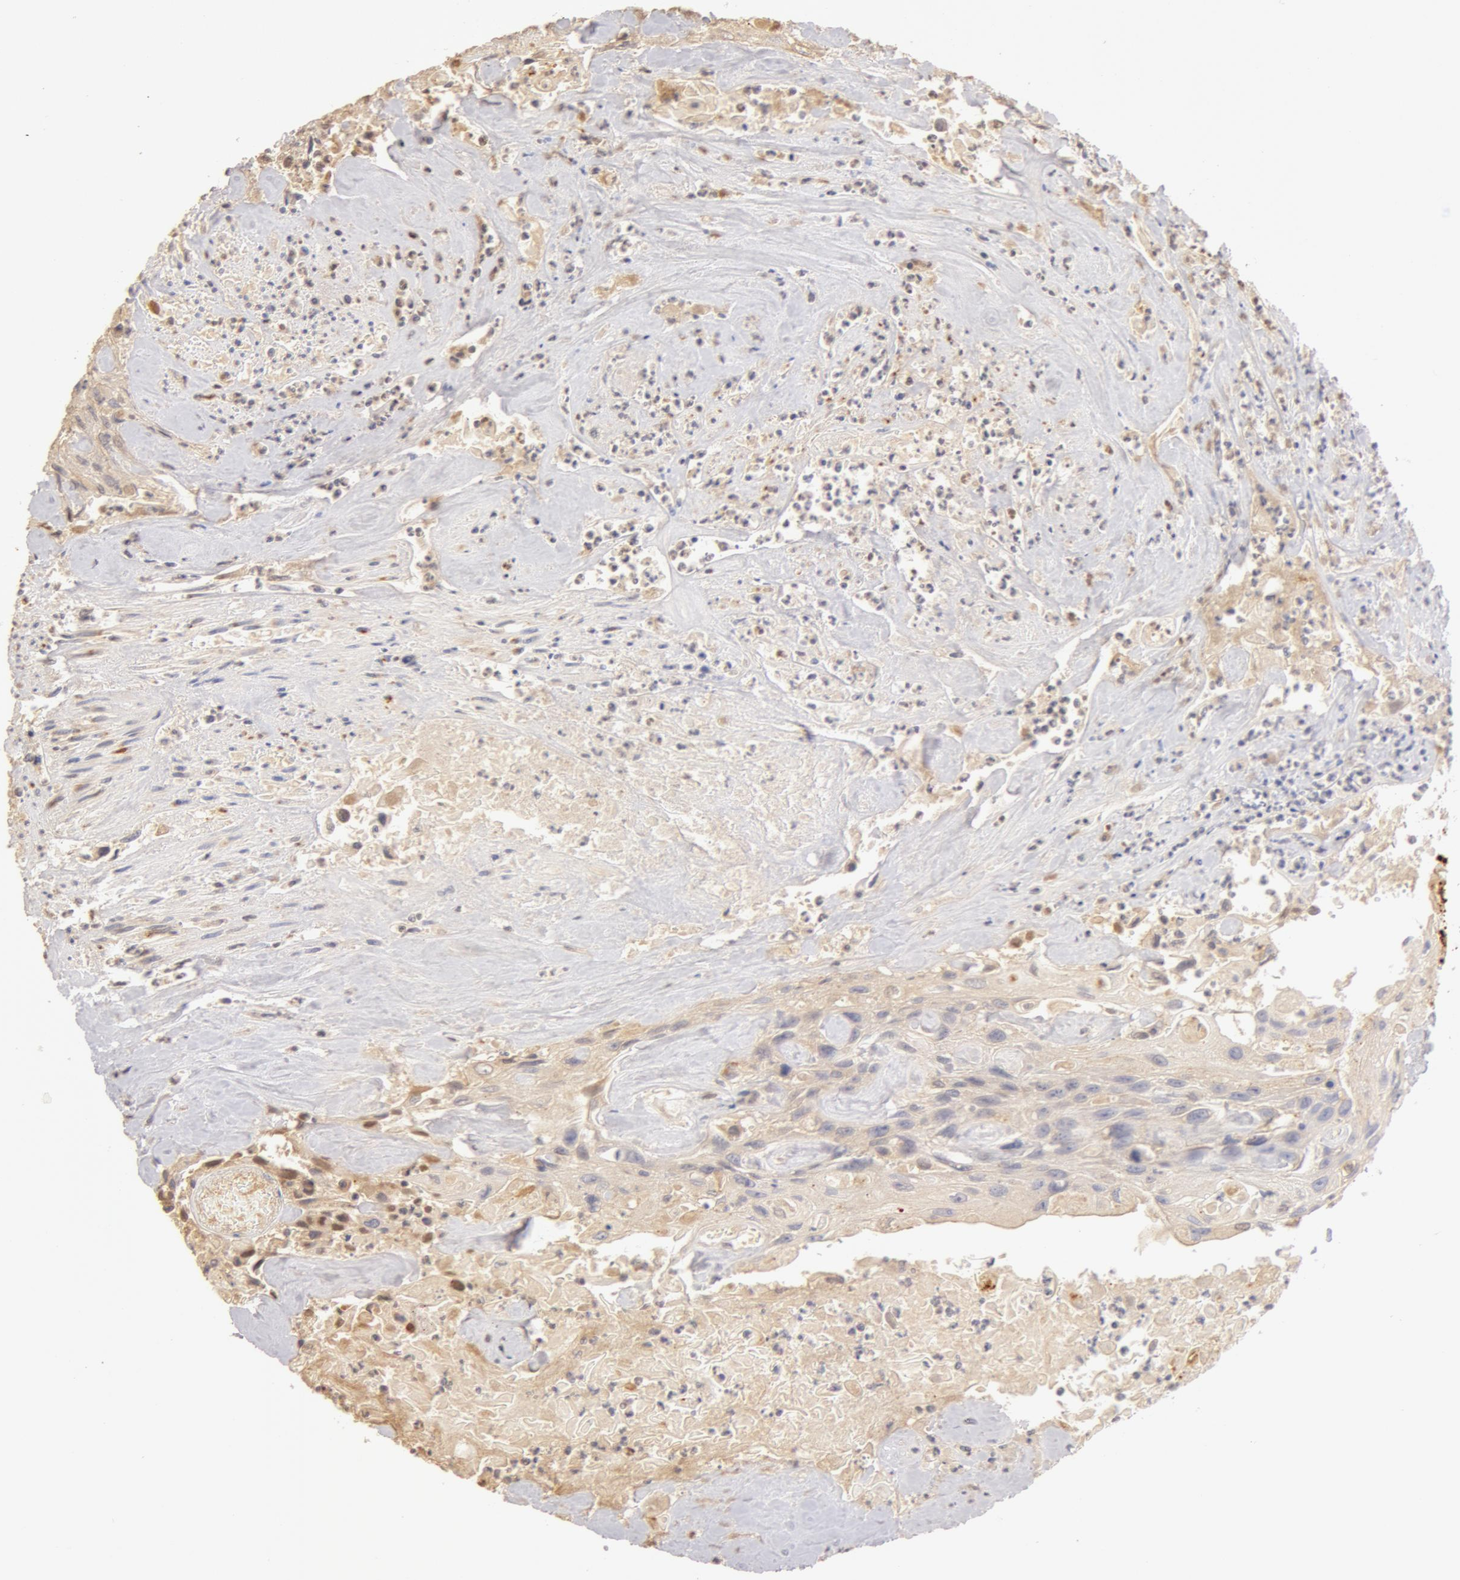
{"staining": {"intensity": "weak", "quantity": ">75%", "location": "cytoplasmic/membranous"}, "tissue": "urothelial cancer", "cell_type": "Tumor cells", "image_type": "cancer", "snomed": [{"axis": "morphology", "description": "Urothelial carcinoma, High grade"}, {"axis": "topography", "description": "Urinary bladder"}], "caption": "Immunohistochemistry of urothelial cancer shows low levels of weak cytoplasmic/membranous expression in approximately >75% of tumor cells. (brown staining indicates protein expression, while blue staining denotes nuclei).", "gene": "TF", "patient": {"sex": "female", "age": 84}}